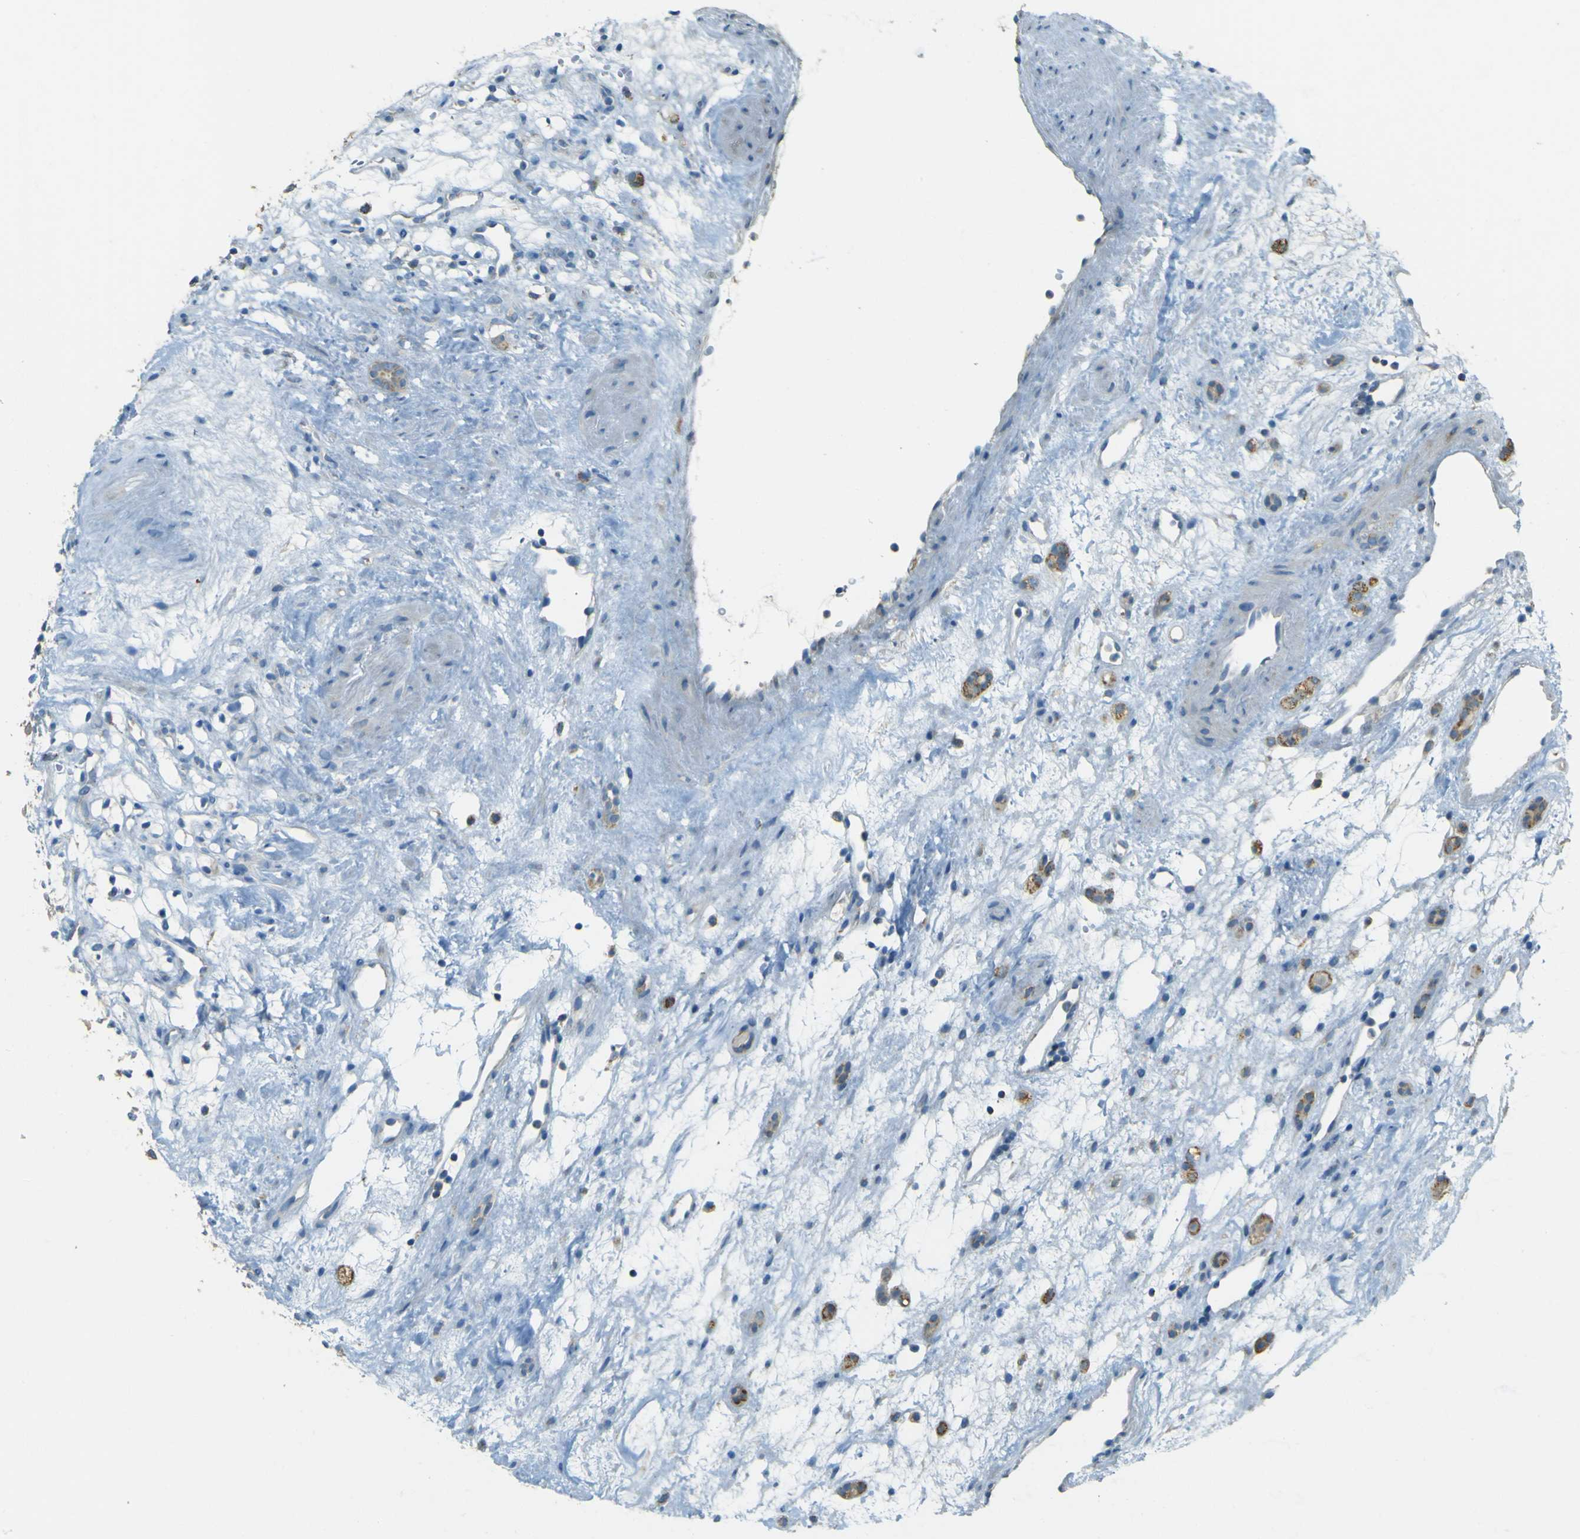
{"staining": {"intensity": "negative", "quantity": "none", "location": "none"}, "tissue": "renal cancer", "cell_type": "Tumor cells", "image_type": "cancer", "snomed": [{"axis": "morphology", "description": "Adenocarcinoma, NOS"}, {"axis": "topography", "description": "Kidney"}], "caption": "Immunohistochemistry photomicrograph of neoplastic tissue: renal cancer (adenocarcinoma) stained with DAB displays no significant protein positivity in tumor cells.", "gene": "FKTN", "patient": {"sex": "female", "age": 60}}